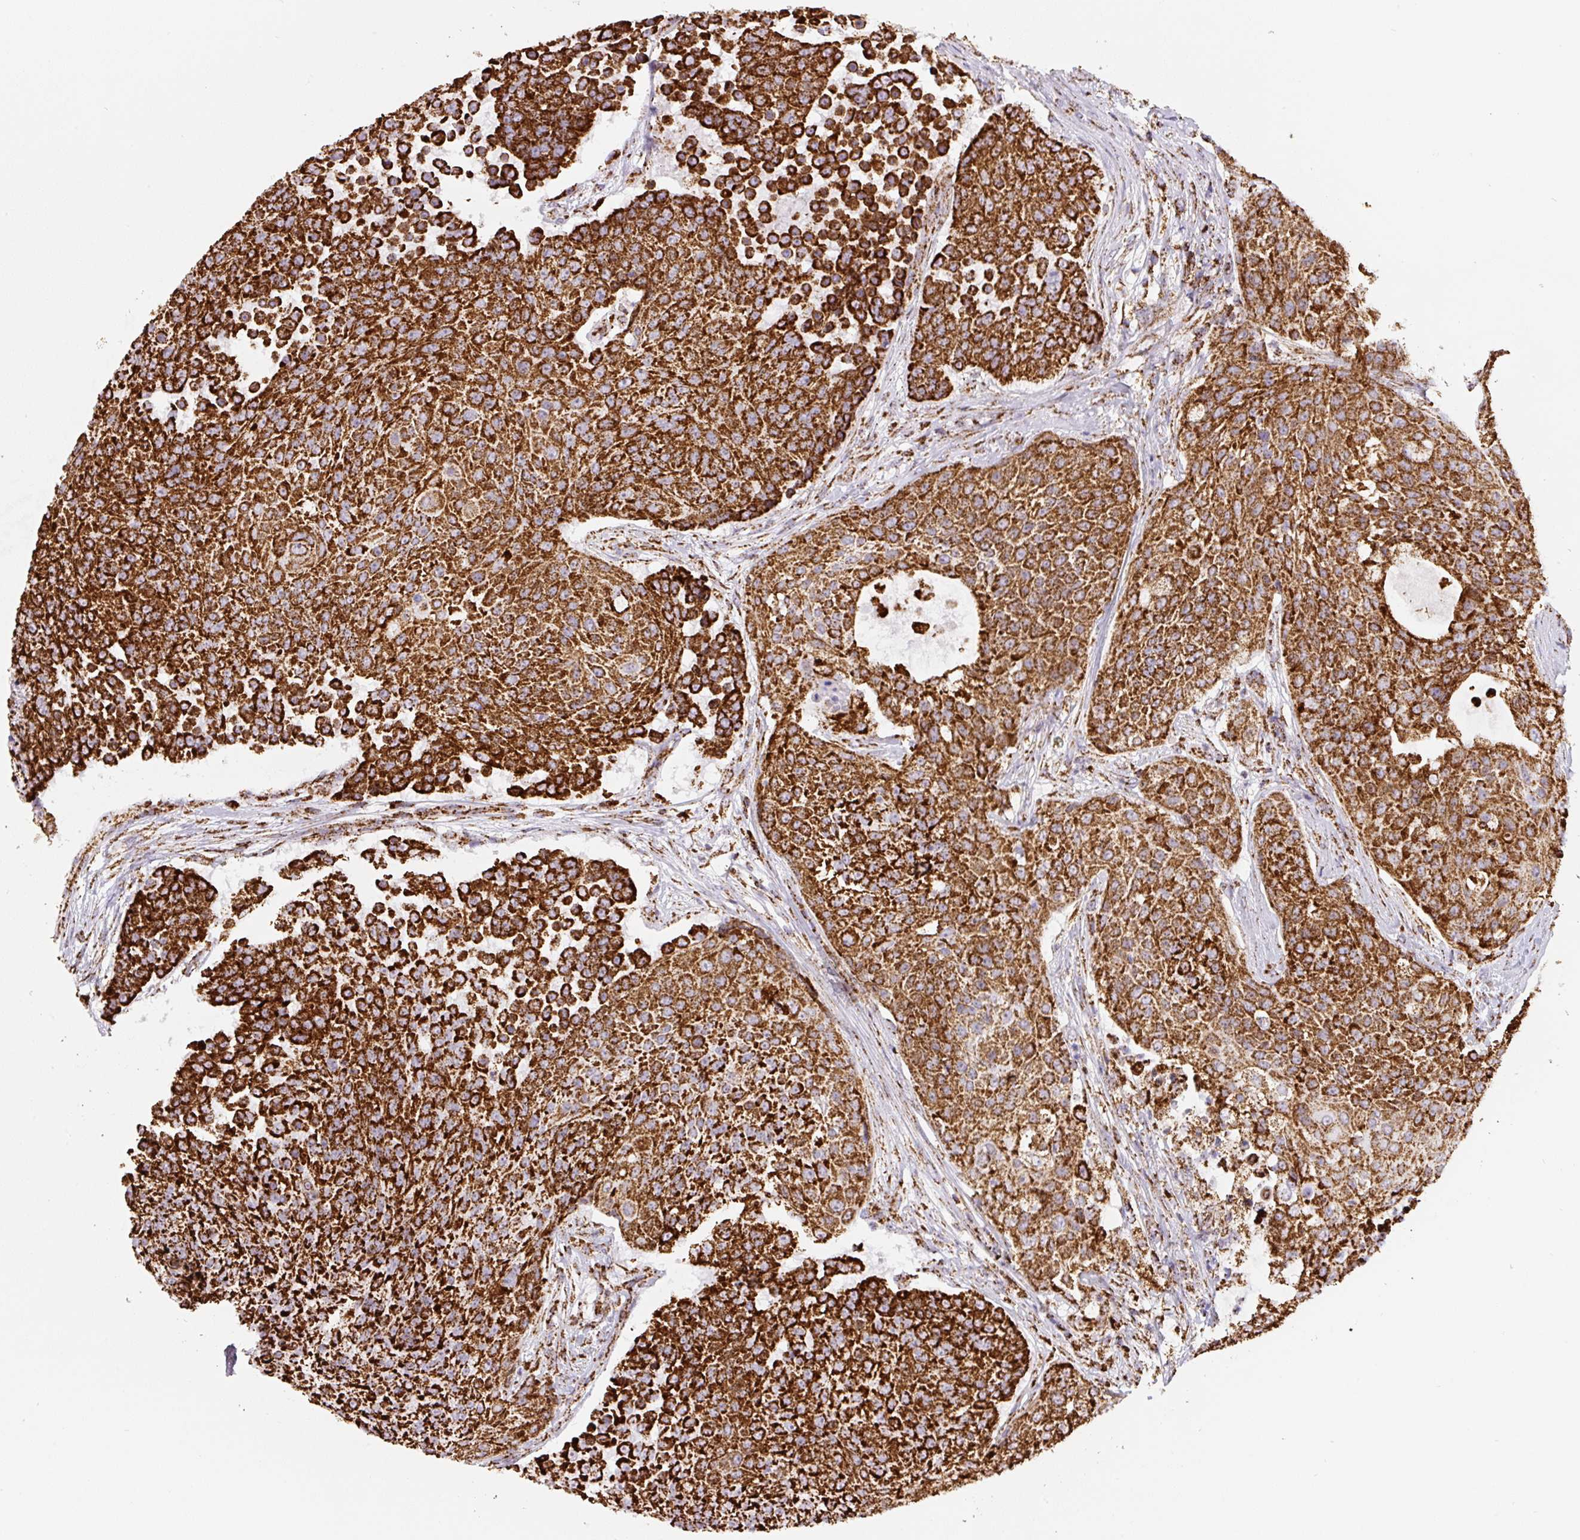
{"staining": {"intensity": "strong", "quantity": ">75%", "location": "cytoplasmic/membranous"}, "tissue": "urothelial cancer", "cell_type": "Tumor cells", "image_type": "cancer", "snomed": [{"axis": "morphology", "description": "Urothelial carcinoma, High grade"}, {"axis": "topography", "description": "Urinary bladder"}], "caption": "This photomicrograph demonstrates immunohistochemistry (IHC) staining of urothelial carcinoma (high-grade), with high strong cytoplasmic/membranous positivity in approximately >75% of tumor cells.", "gene": "ATP5F1A", "patient": {"sex": "female", "age": 63}}